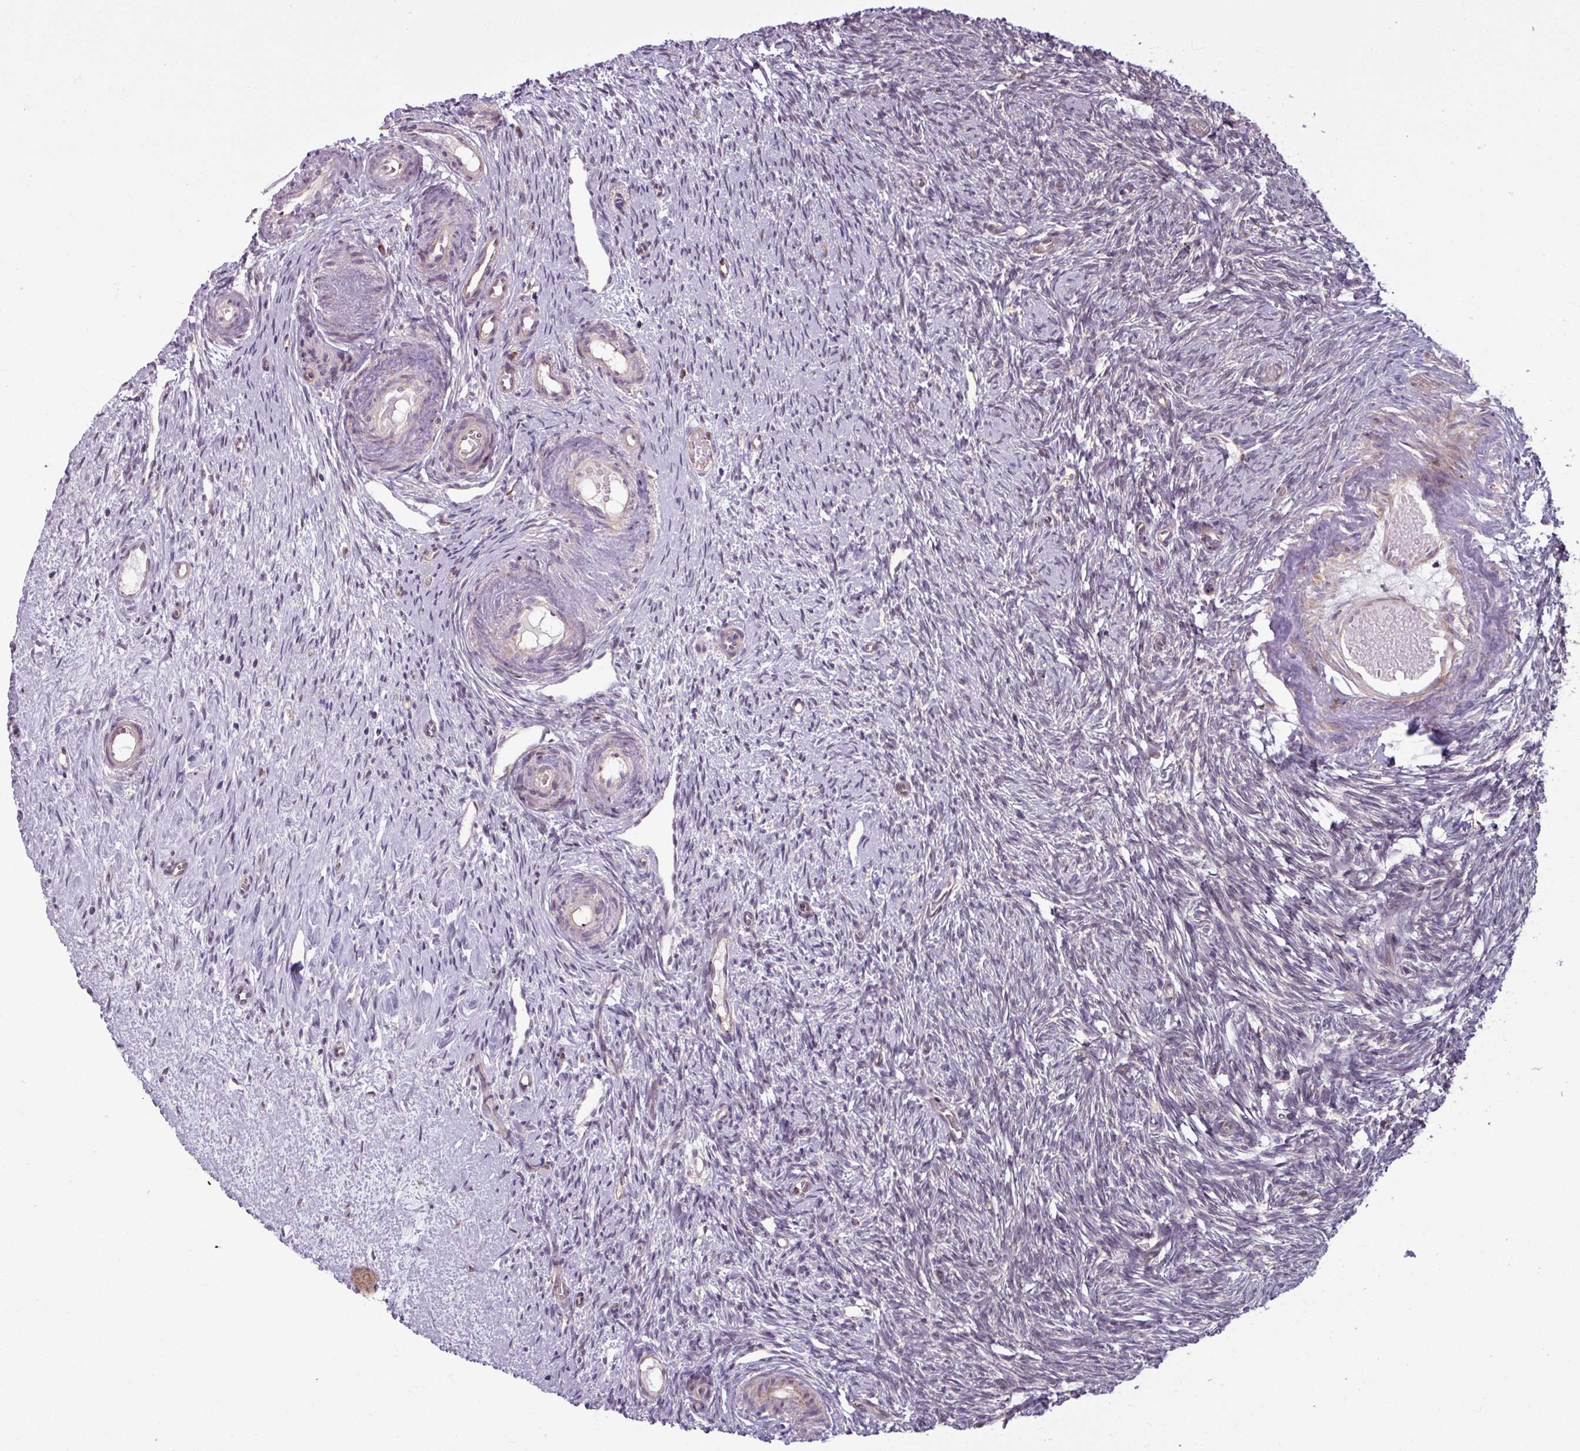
{"staining": {"intensity": "weak", "quantity": ">75%", "location": "cytoplasmic/membranous"}, "tissue": "ovary", "cell_type": "Follicle cells", "image_type": "normal", "snomed": [{"axis": "morphology", "description": "Normal tissue, NOS"}, {"axis": "topography", "description": "Ovary"}], "caption": "Normal ovary was stained to show a protein in brown. There is low levels of weak cytoplasmic/membranous staining in approximately >75% of follicle cells. (DAB IHC with brightfield microscopy, high magnification).", "gene": "MAGT1", "patient": {"sex": "female", "age": 51}}